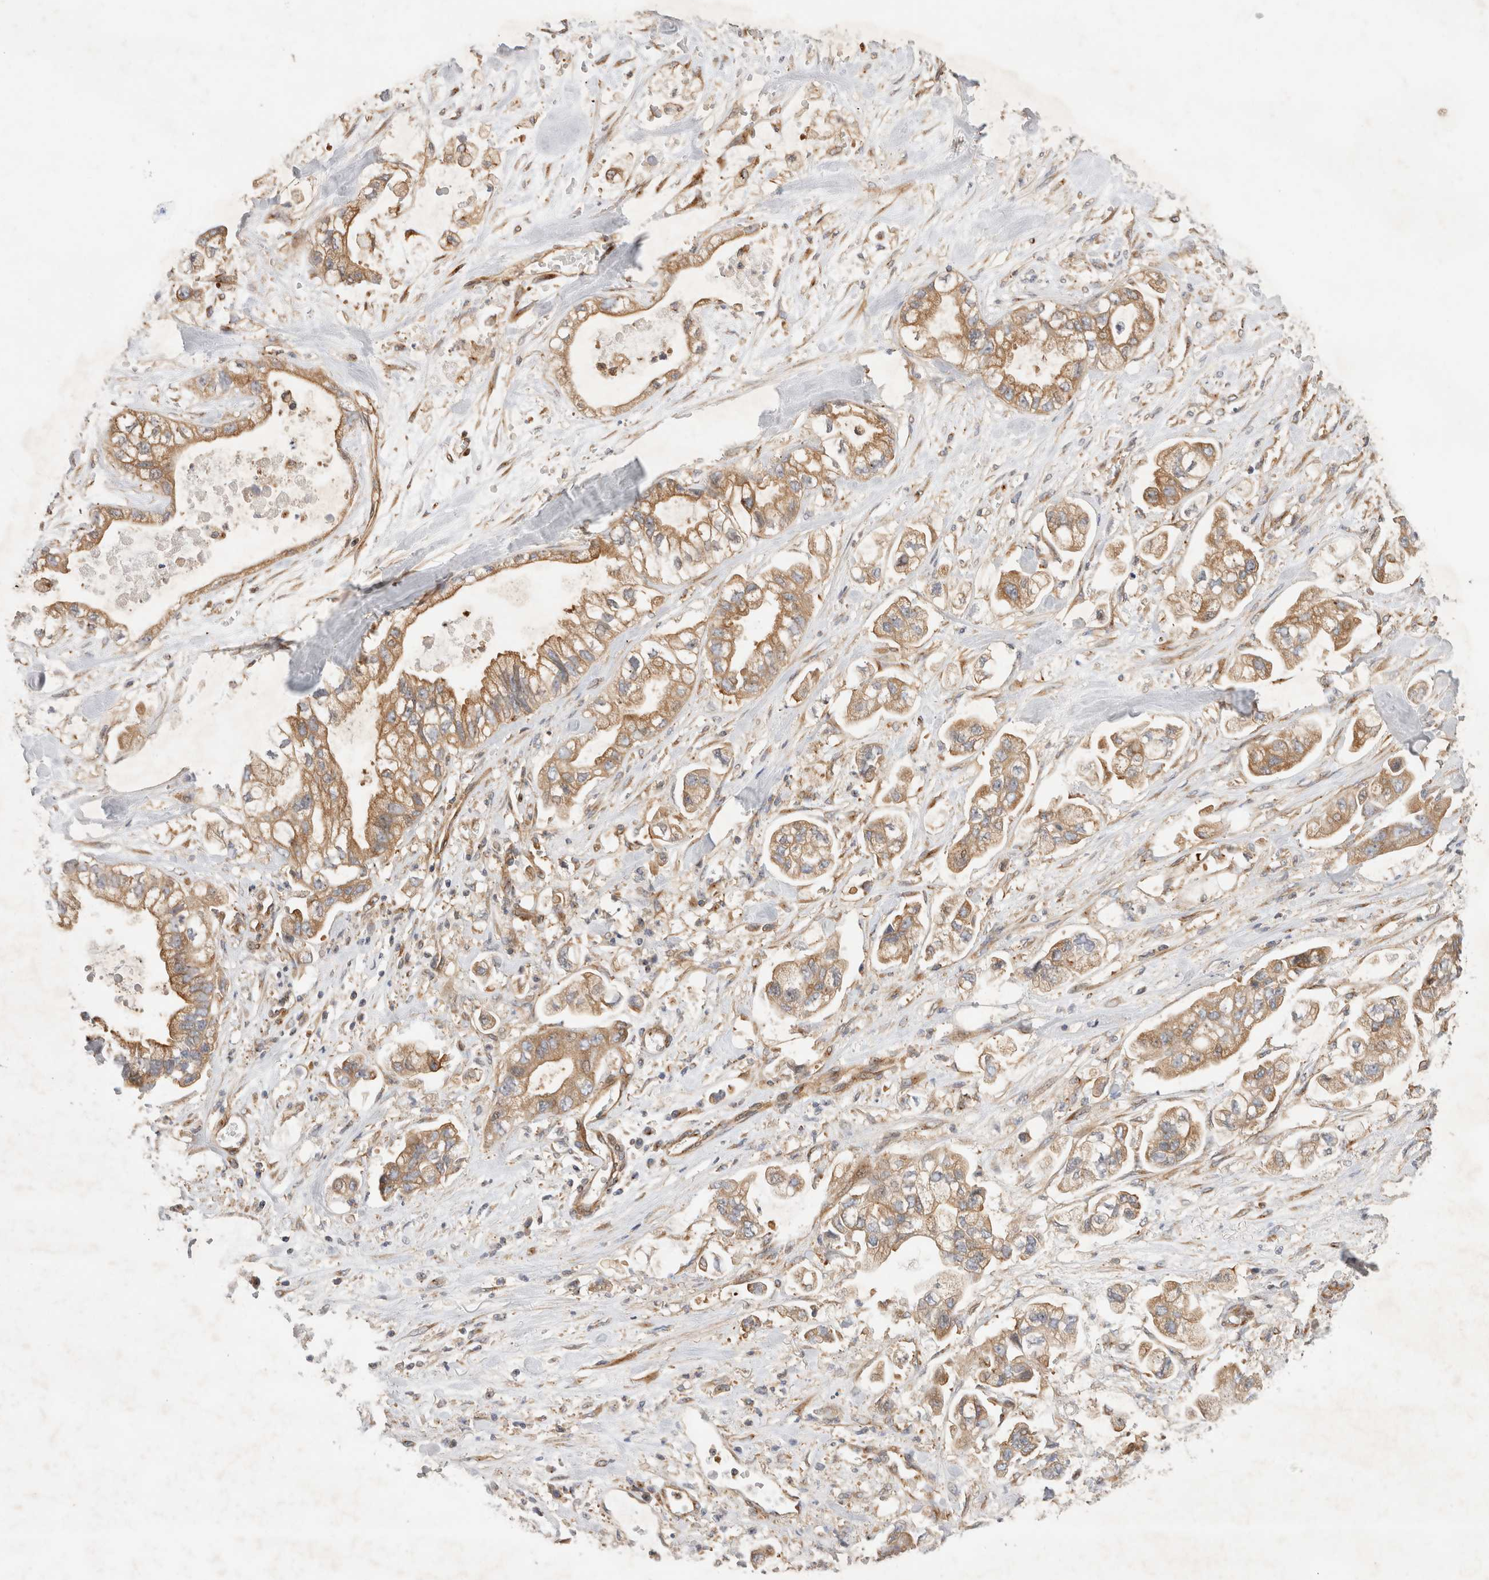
{"staining": {"intensity": "moderate", "quantity": ">75%", "location": "cytoplasmic/membranous"}, "tissue": "stomach cancer", "cell_type": "Tumor cells", "image_type": "cancer", "snomed": [{"axis": "morphology", "description": "Normal tissue, NOS"}, {"axis": "morphology", "description": "Adenocarcinoma, NOS"}, {"axis": "topography", "description": "Stomach"}], "caption": "IHC micrograph of stomach cancer (adenocarcinoma) stained for a protein (brown), which demonstrates medium levels of moderate cytoplasmic/membranous staining in about >75% of tumor cells.", "gene": "GPR150", "patient": {"sex": "male", "age": 62}}